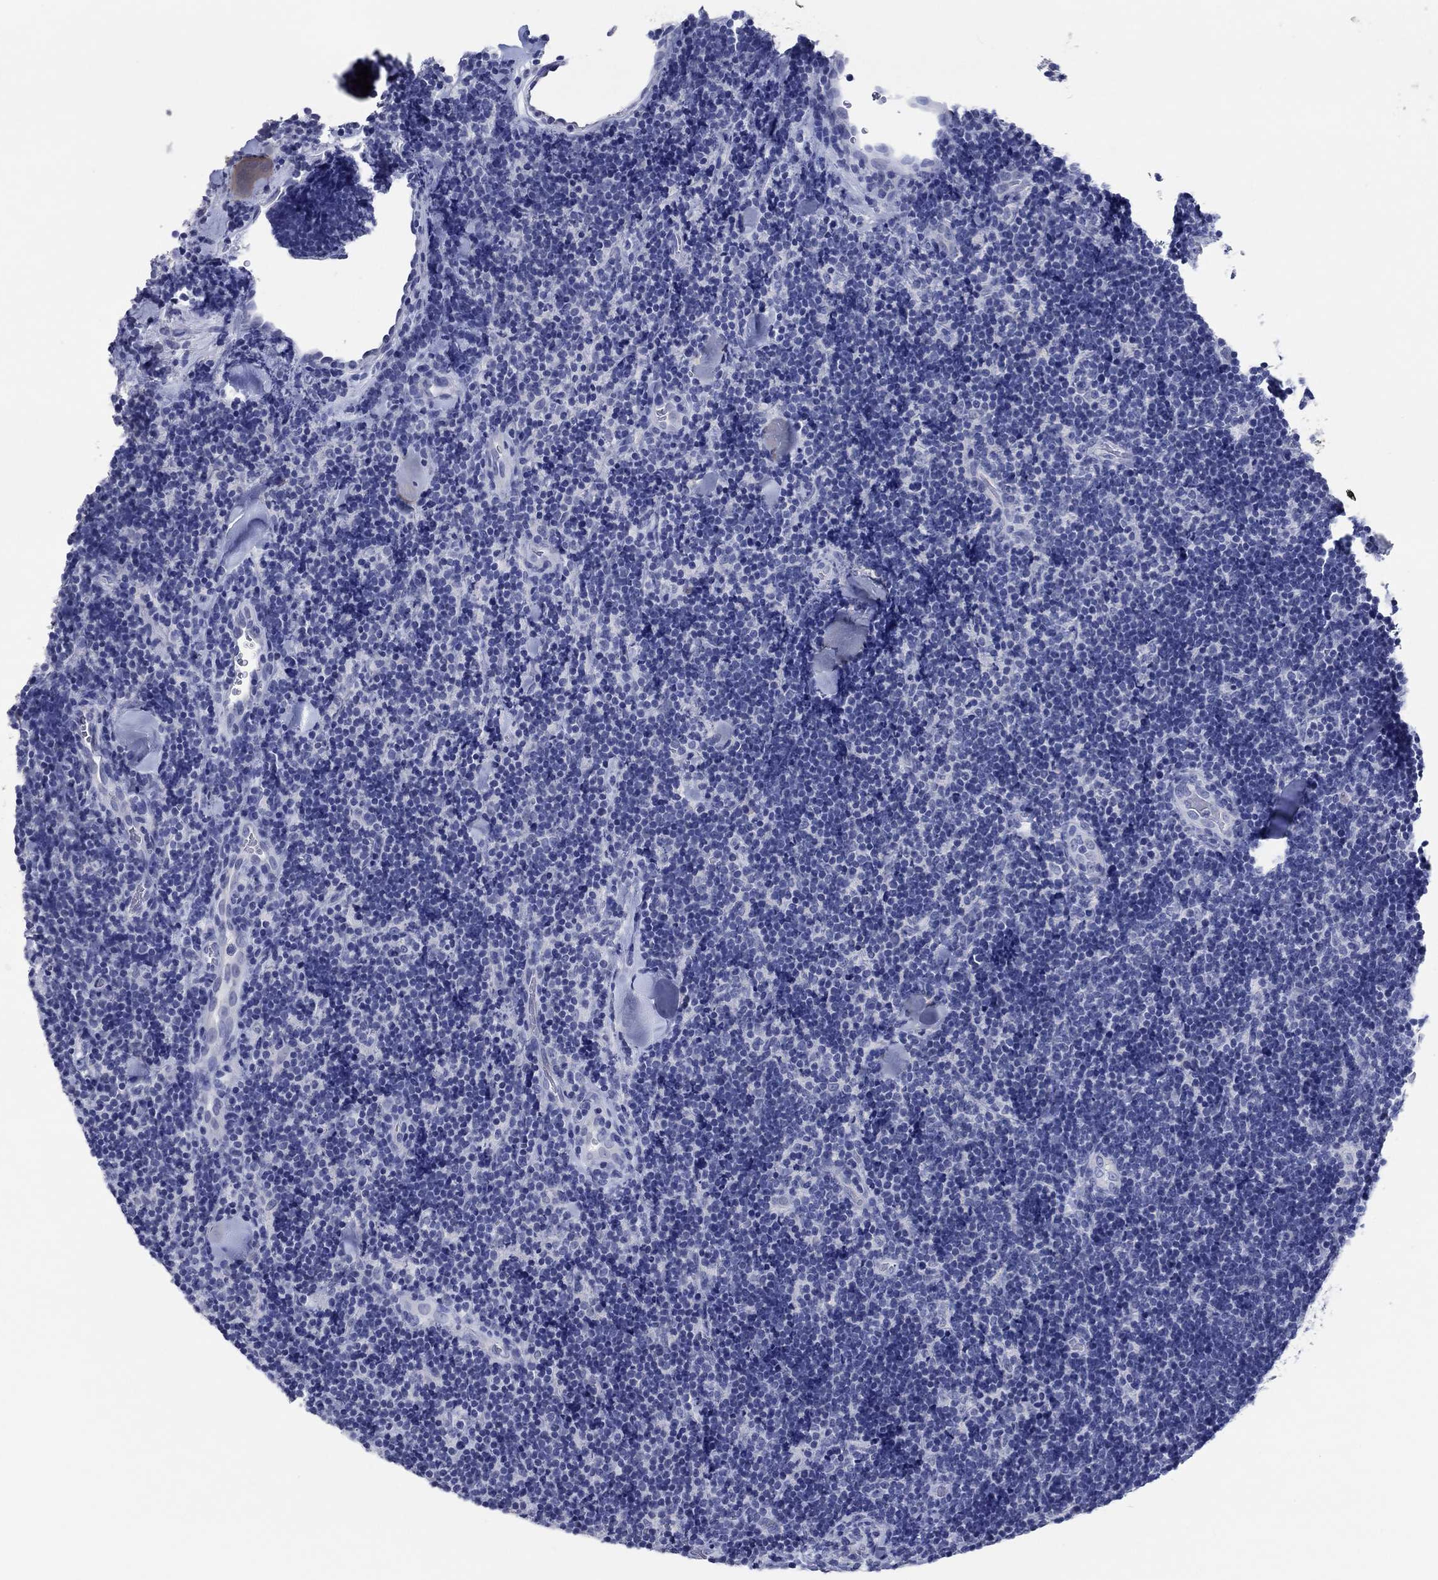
{"staining": {"intensity": "negative", "quantity": "none", "location": "none"}, "tissue": "lymphoma", "cell_type": "Tumor cells", "image_type": "cancer", "snomed": [{"axis": "morphology", "description": "Malignant lymphoma, non-Hodgkin's type, Low grade"}, {"axis": "topography", "description": "Lymph node"}], "caption": "Tumor cells are negative for protein expression in human lymphoma.", "gene": "POU5F1", "patient": {"sex": "female", "age": 56}}